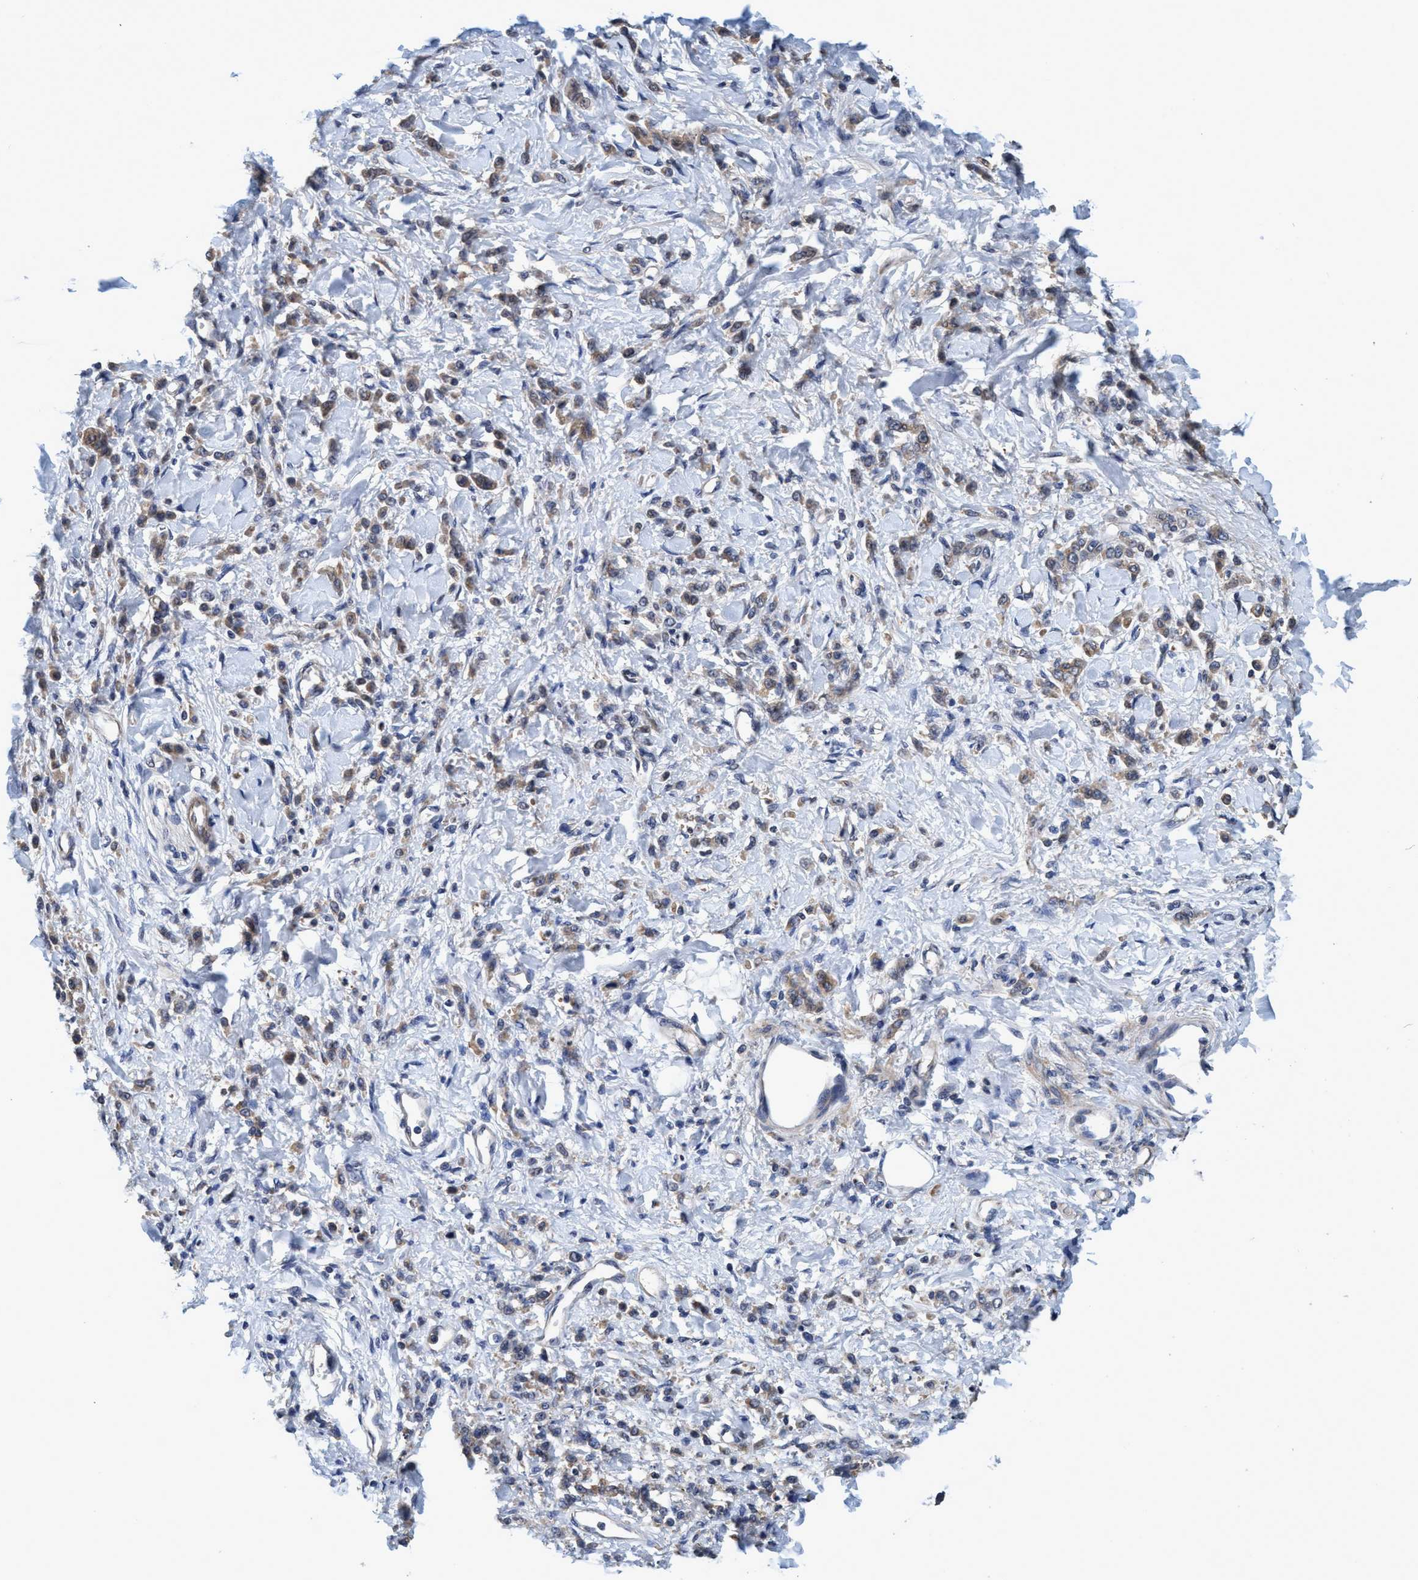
{"staining": {"intensity": "weak", "quantity": ">75%", "location": "cytoplasmic/membranous"}, "tissue": "stomach cancer", "cell_type": "Tumor cells", "image_type": "cancer", "snomed": [{"axis": "morphology", "description": "Normal tissue, NOS"}, {"axis": "morphology", "description": "Adenocarcinoma, NOS"}, {"axis": "topography", "description": "Stomach"}], "caption": "Immunohistochemistry (DAB) staining of human stomach cancer displays weak cytoplasmic/membranous protein expression in approximately >75% of tumor cells.", "gene": "CALCOCO2", "patient": {"sex": "male", "age": 82}}